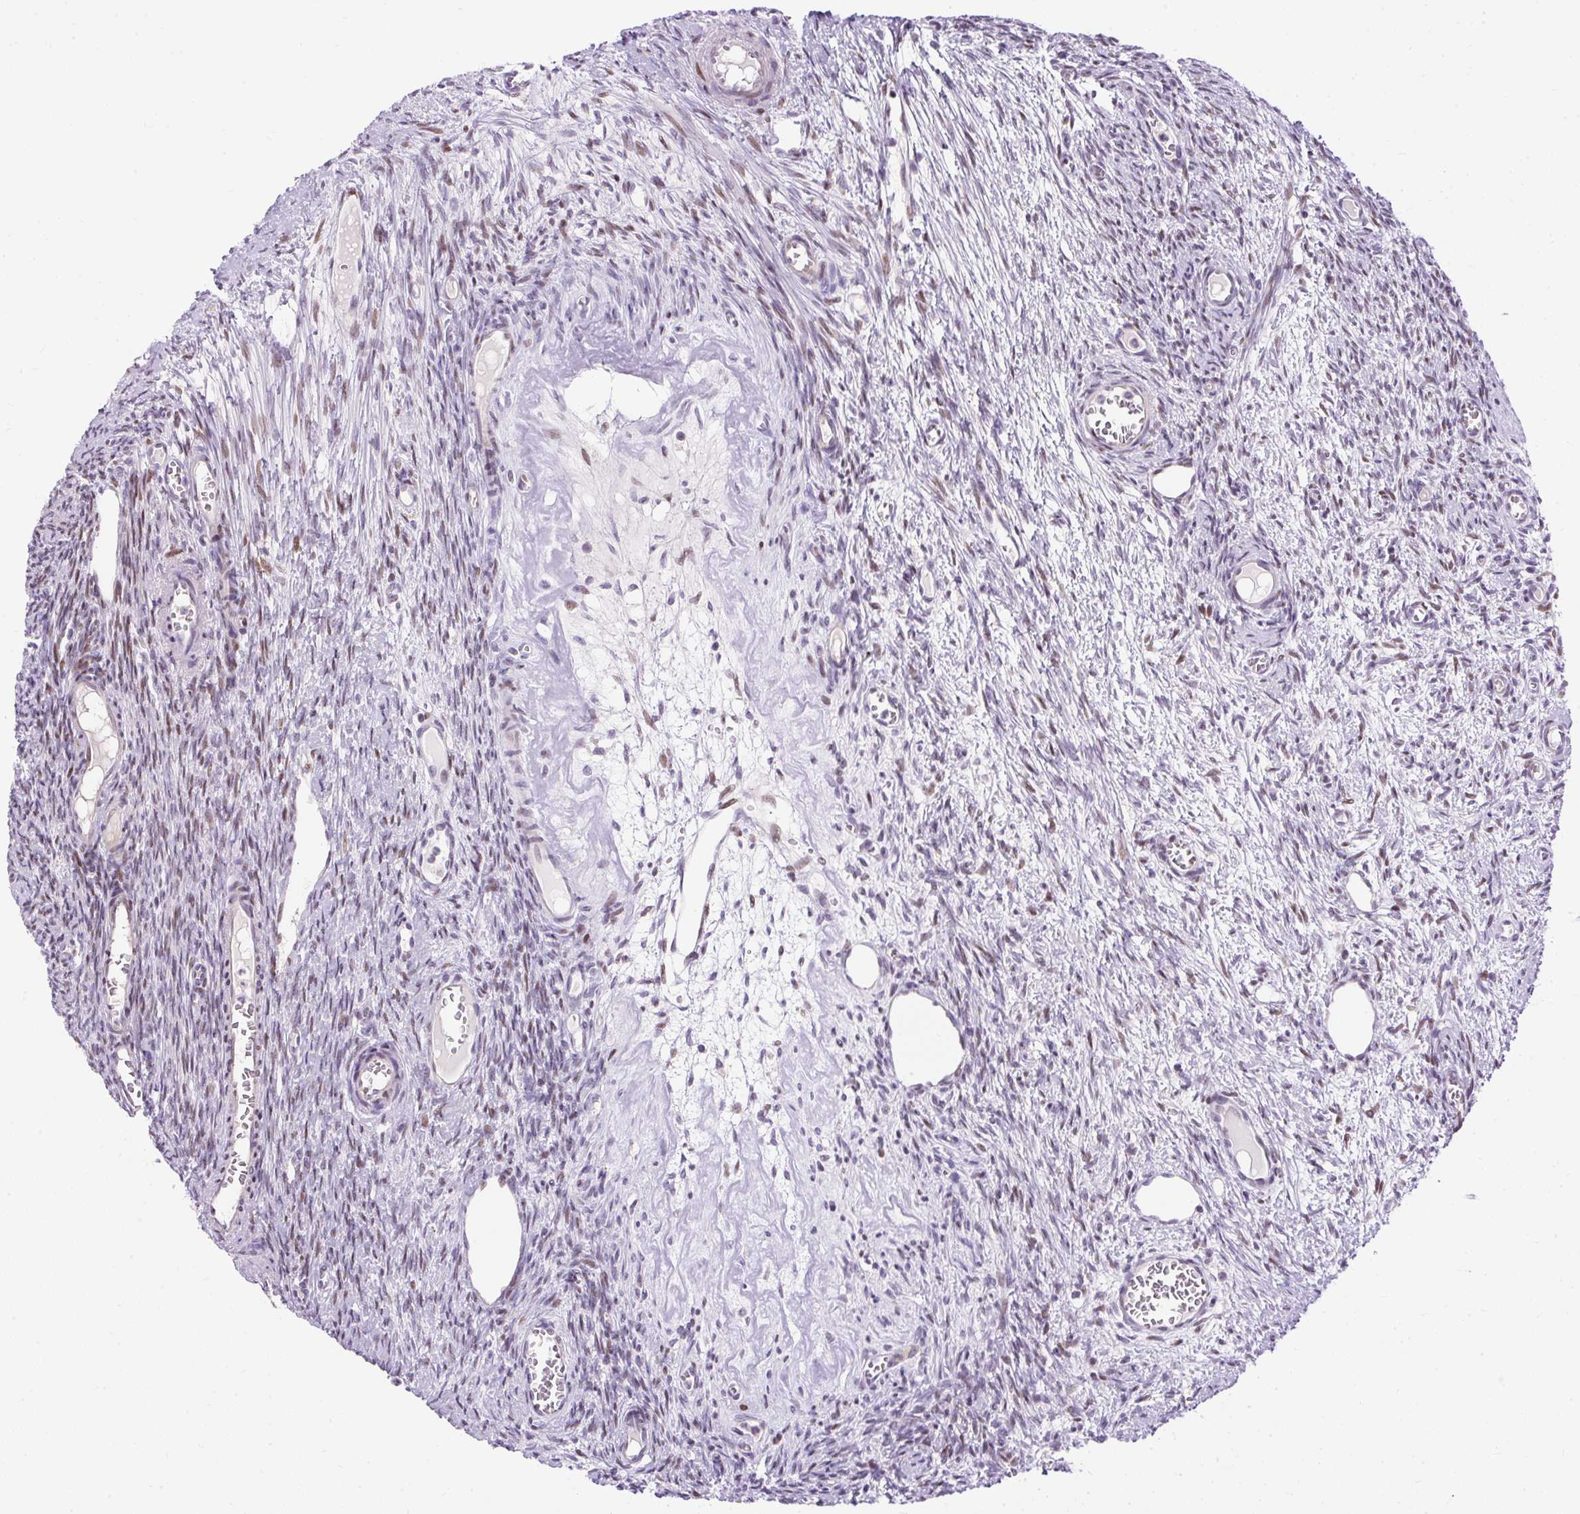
{"staining": {"intensity": "moderate", "quantity": "25%-75%", "location": "nuclear"}, "tissue": "ovary", "cell_type": "Ovarian stroma cells", "image_type": "normal", "snomed": [{"axis": "morphology", "description": "Normal tissue, NOS"}, {"axis": "topography", "description": "Ovary"}], "caption": "Ovary stained with immunohistochemistry (IHC) shows moderate nuclear positivity in about 25%-75% of ovarian stroma cells.", "gene": "ARHGEF18", "patient": {"sex": "female", "age": 44}}